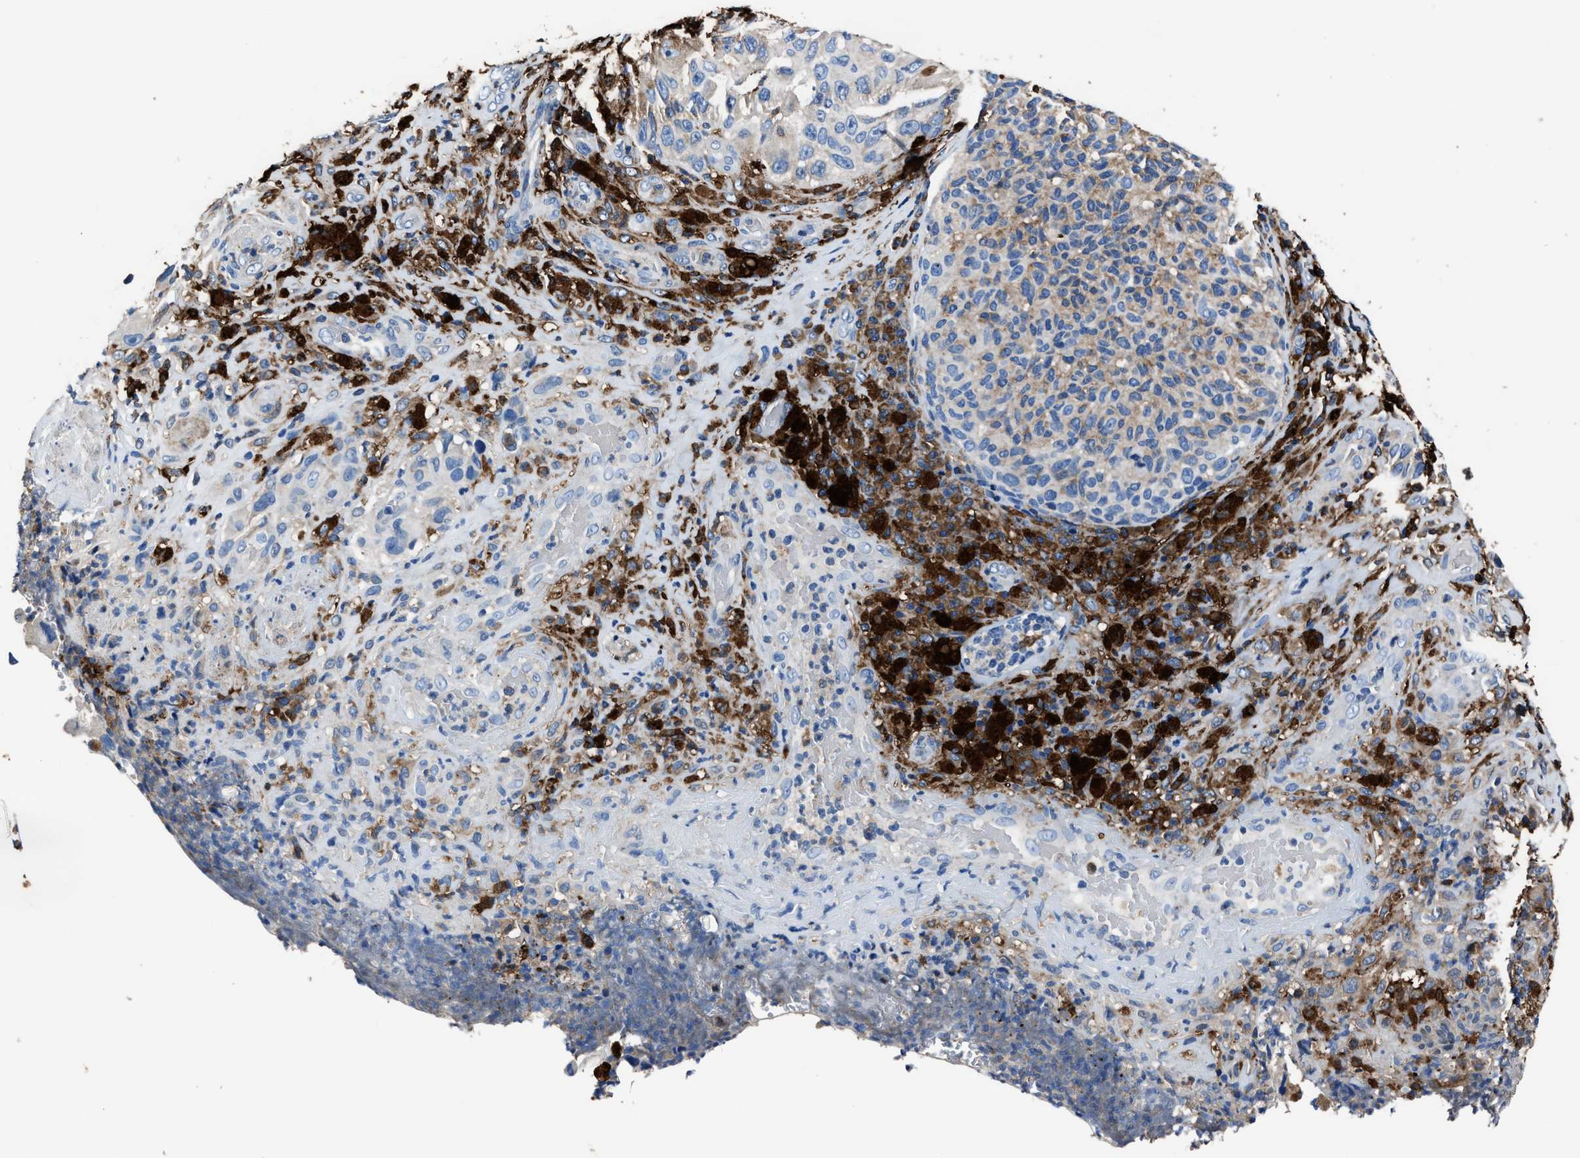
{"staining": {"intensity": "weak", "quantity": "<25%", "location": "cytoplasmic/membranous"}, "tissue": "melanoma", "cell_type": "Tumor cells", "image_type": "cancer", "snomed": [{"axis": "morphology", "description": "Malignant melanoma, NOS"}, {"axis": "topography", "description": "Skin"}], "caption": "IHC of human melanoma reveals no expression in tumor cells.", "gene": "FTL", "patient": {"sex": "female", "age": 73}}